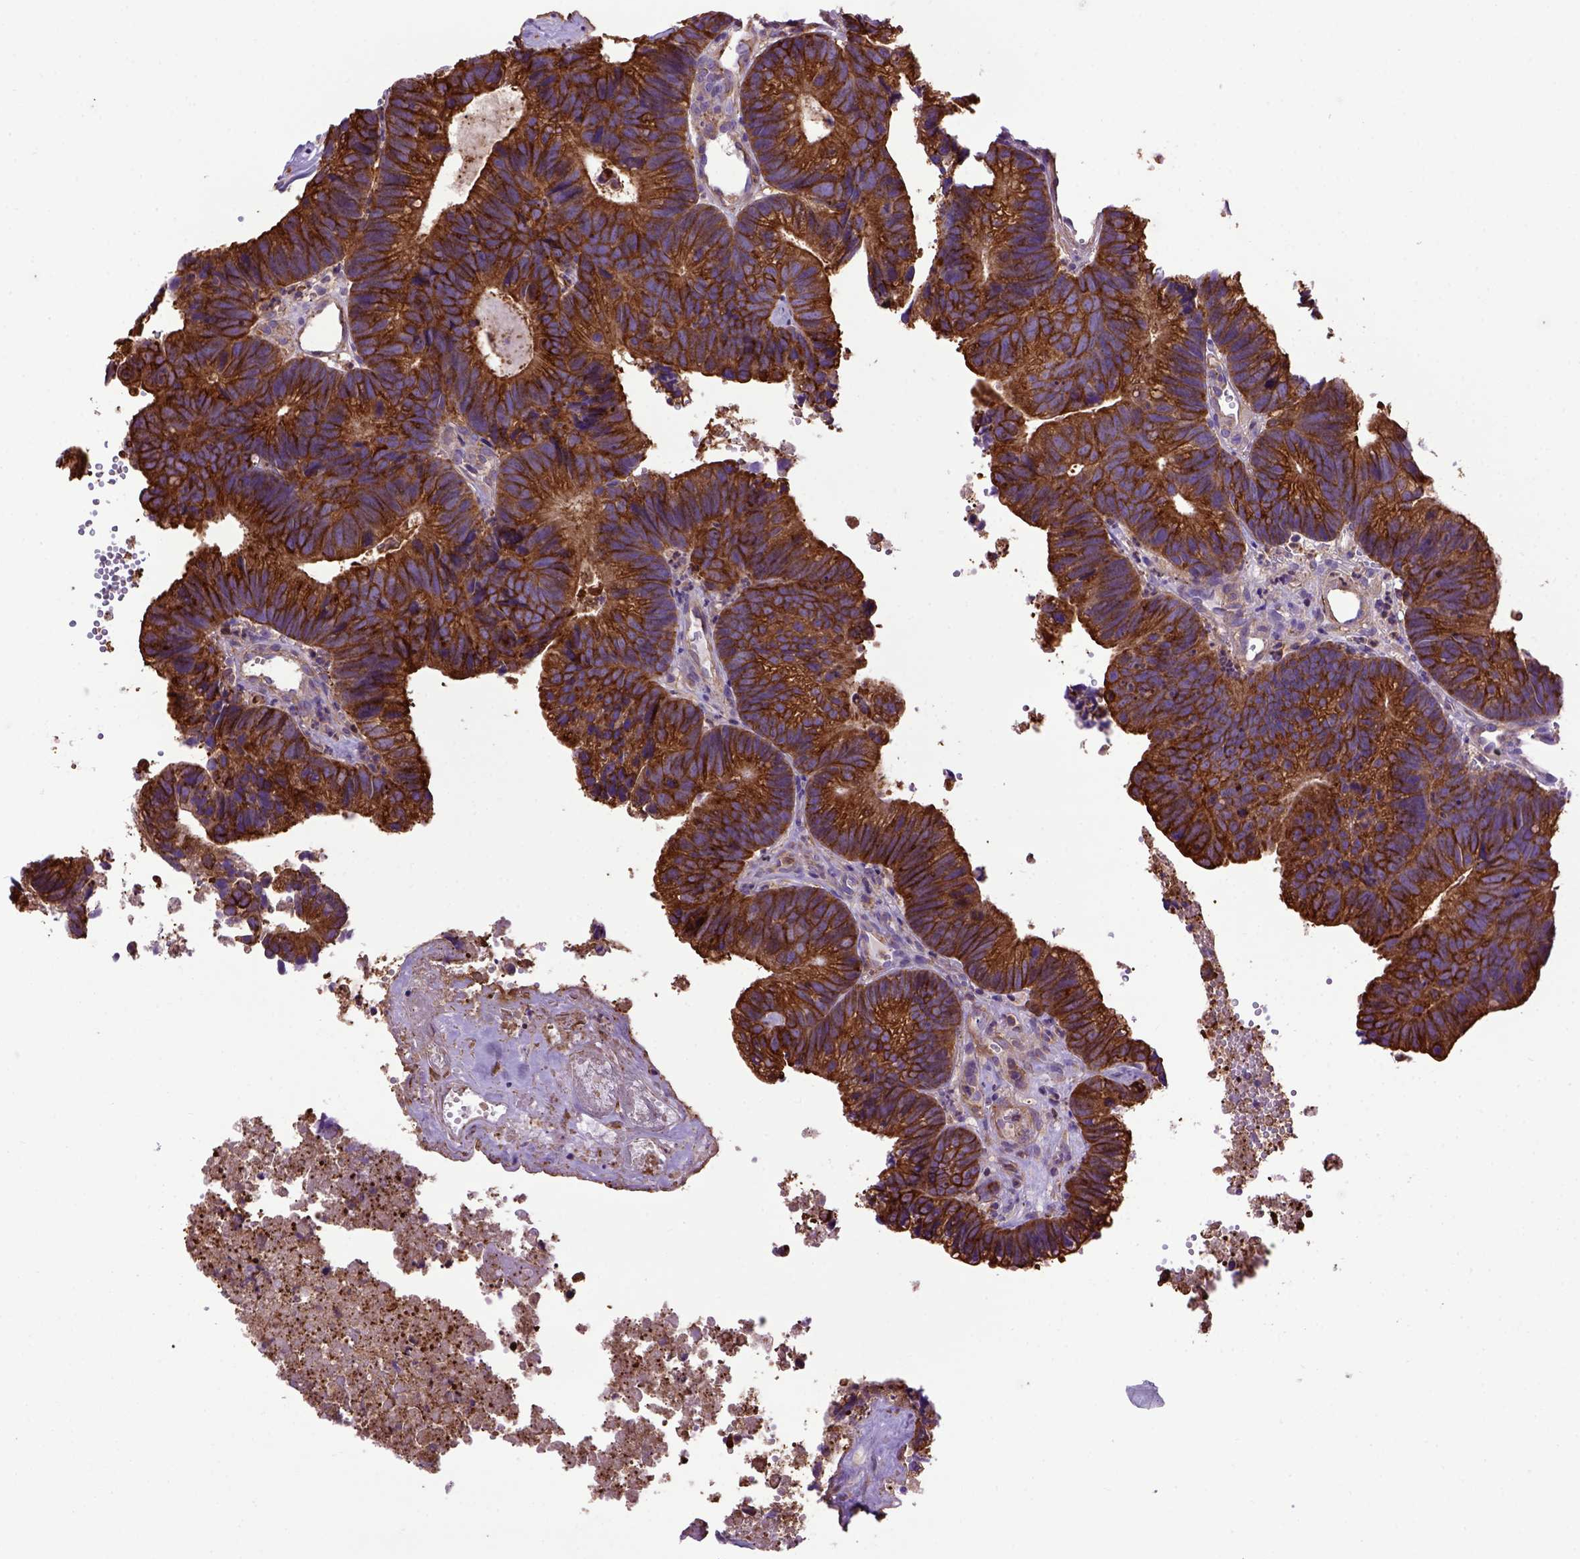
{"staining": {"intensity": "strong", "quantity": ">75%", "location": "cytoplasmic/membranous"}, "tissue": "head and neck cancer", "cell_type": "Tumor cells", "image_type": "cancer", "snomed": [{"axis": "morphology", "description": "Adenocarcinoma, NOS"}, {"axis": "topography", "description": "Head-Neck"}], "caption": "Tumor cells demonstrate strong cytoplasmic/membranous expression in approximately >75% of cells in head and neck adenocarcinoma.", "gene": "MVP", "patient": {"sex": "male", "age": 62}}